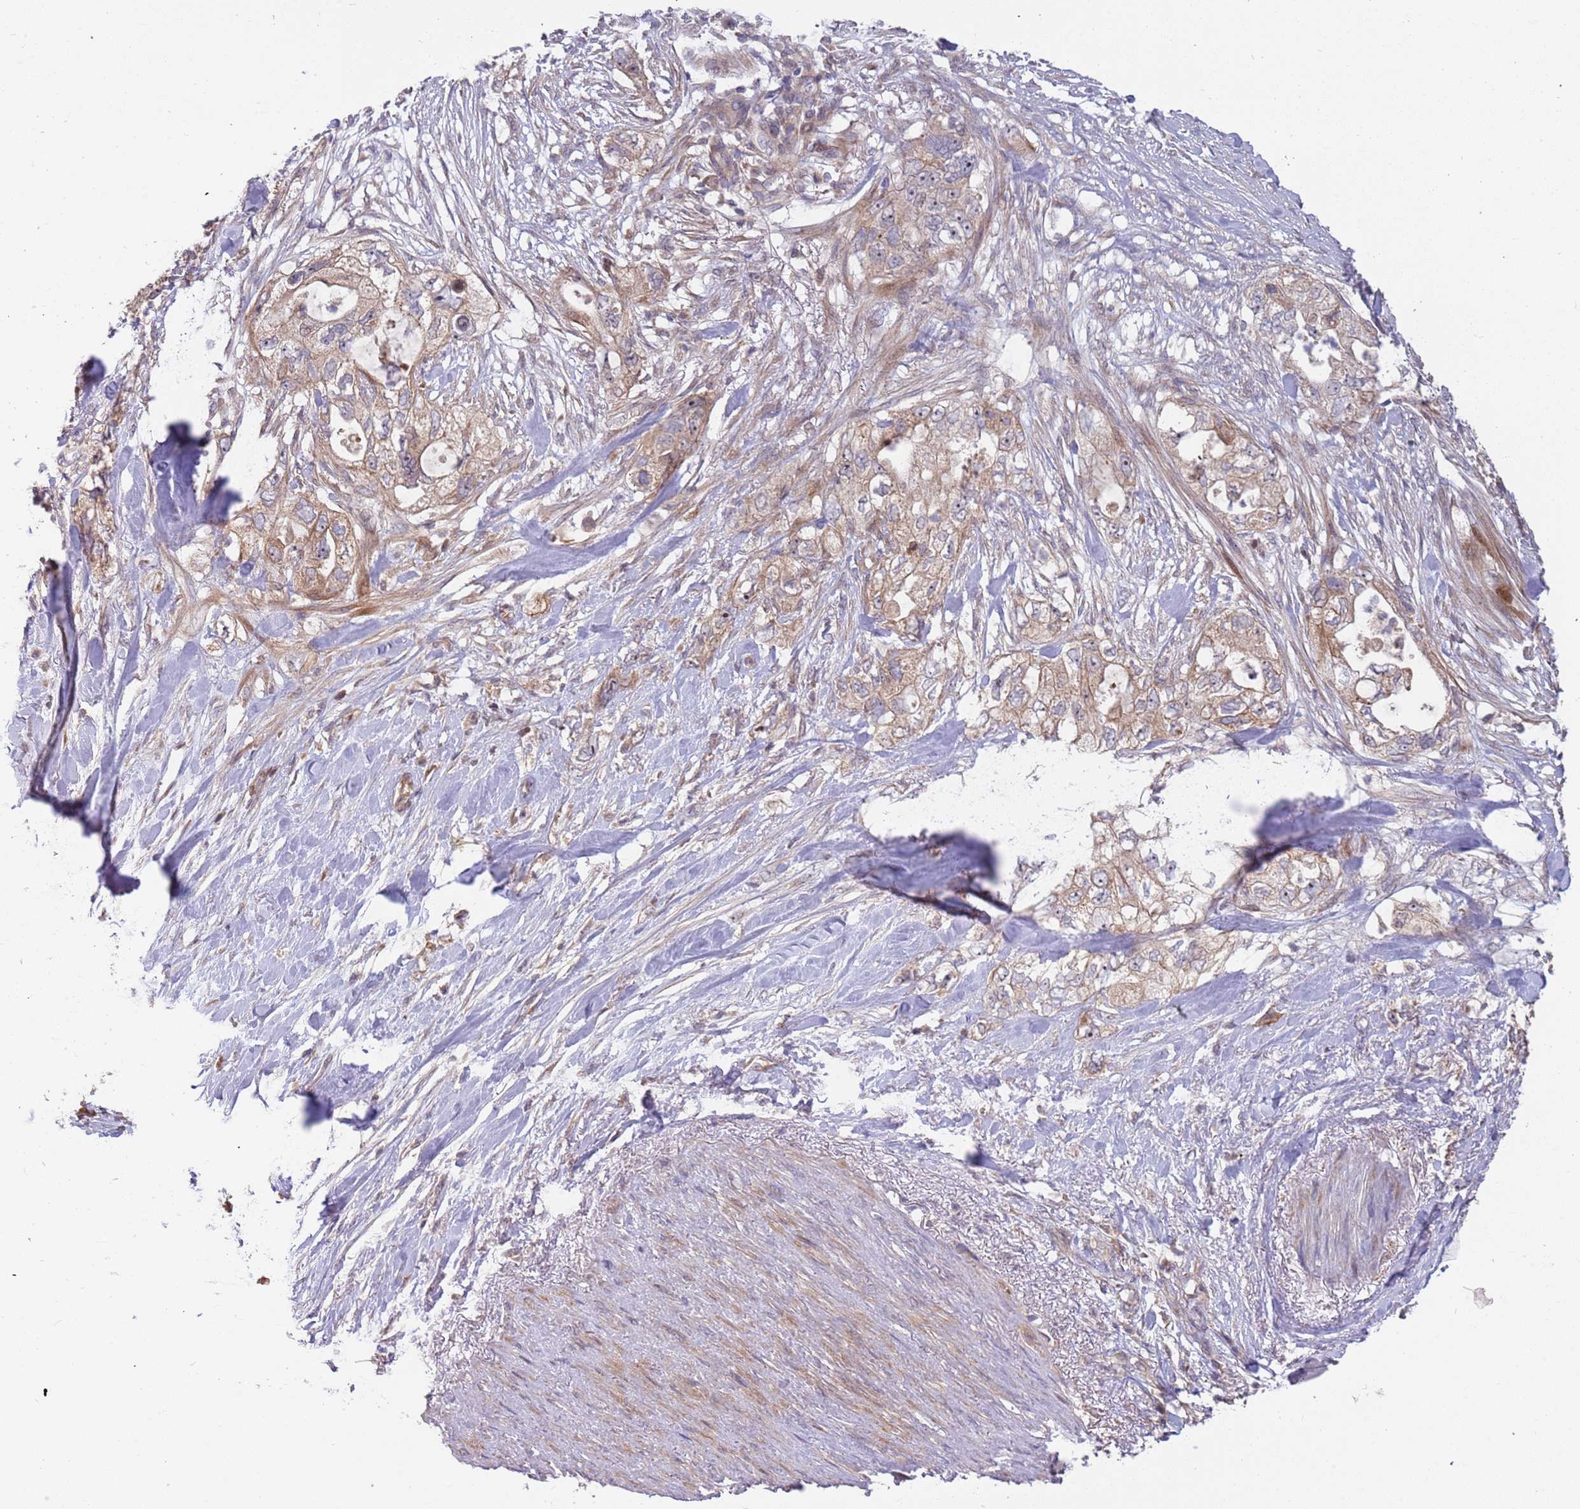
{"staining": {"intensity": "moderate", "quantity": ">75%", "location": "cytoplasmic/membranous"}, "tissue": "pancreatic cancer", "cell_type": "Tumor cells", "image_type": "cancer", "snomed": [{"axis": "morphology", "description": "Adenocarcinoma, NOS"}, {"axis": "topography", "description": "Pancreas"}], "caption": "A brown stain labels moderate cytoplasmic/membranous positivity of a protein in pancreatic cancer tumor cells. Using DAB (brown) and hematoxylin (blue) stains, captured at high magnification using brightfield microscopy.", "gene": "TRAPPC6B", "patient": {"sex": "female", "age": 73}}